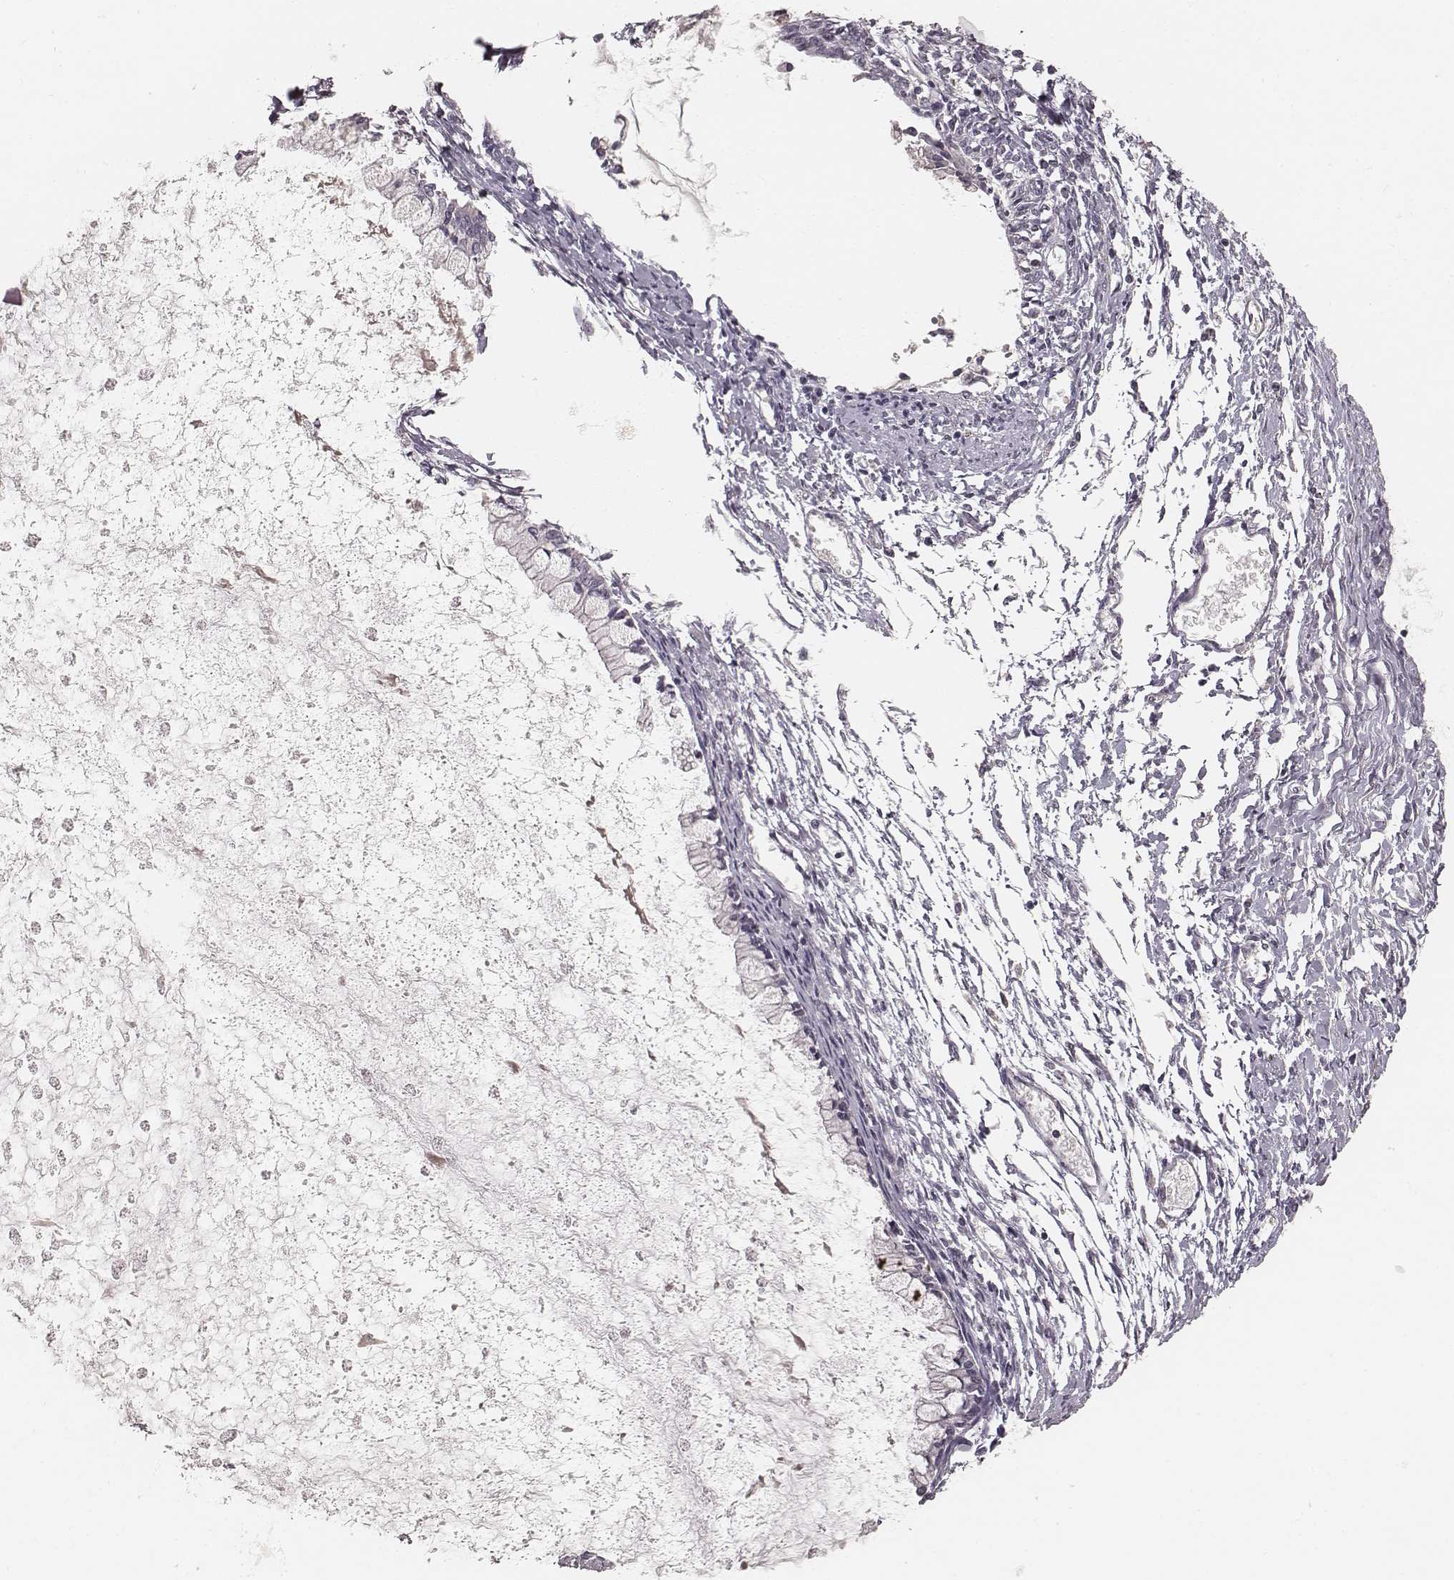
{"staining": {"intensity": "negative", "quantity": "none", "location": "none"}, "tissue": "ovarian cancer", "cell_type": "Tumor cells", "image_type": "cancer", "snomed": [{"axis": "morphology", "description": "Cystadenocarcinoma, mucinous, NOS"}, {"axis": "topography", "description": "Ovary"}], "caption": "Ovarian cancer (mucinous cystadenocarcinoma) was stained to show a protein in brown. There is no significant expression in tumor cells. Brightfield microscopy of immunohistochemistry (IHC) stained with DAB (3,3'-diaminobenzidine) (brown) and hematoxylin (blue), captured at high magnification.", "gene": "LY6K", "patient": {"sex": "female", "age": 67}}